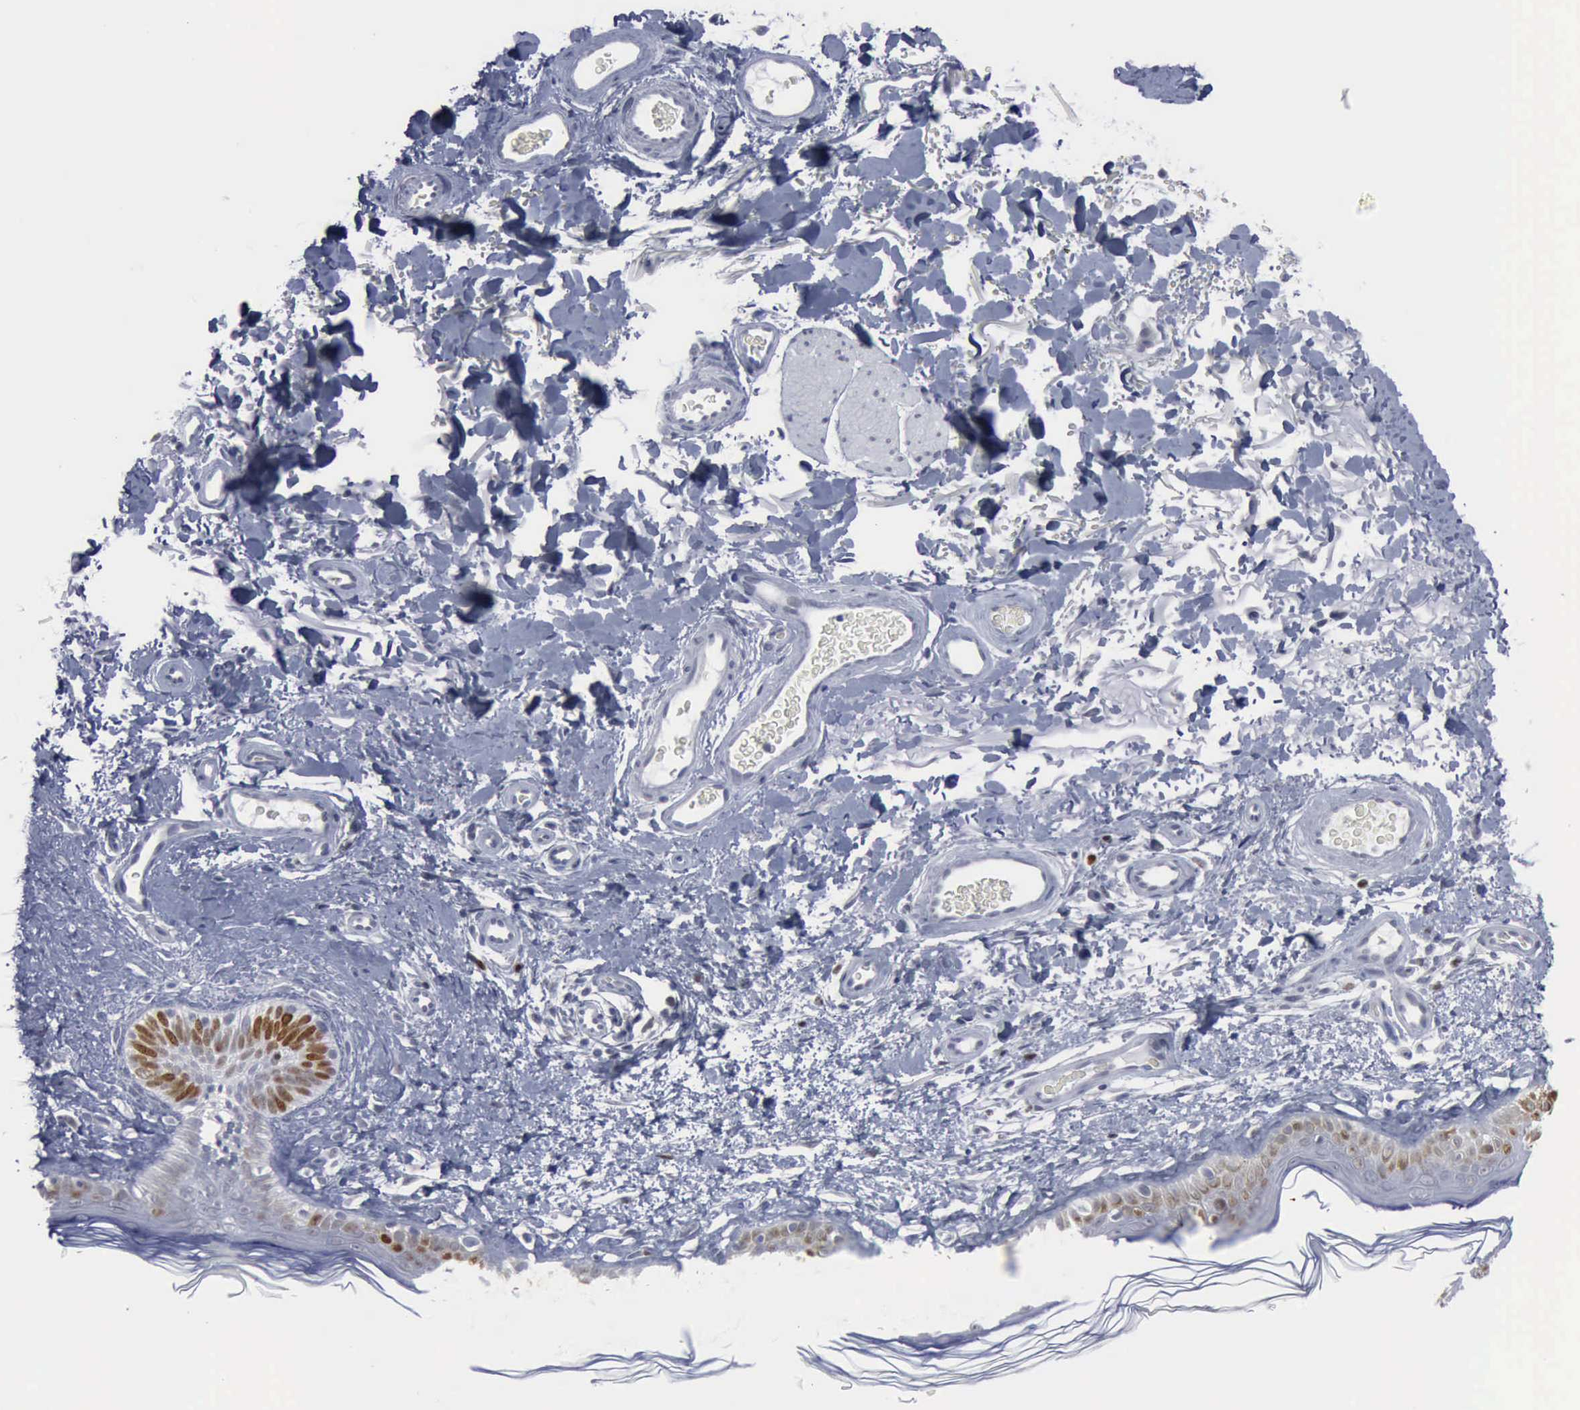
{"staining": {"intensity": "negative", "quantity": "none", "location": "none"}, "tissue": "skin", "cell_type": "Fibroblasts", "image_type": "normal", "snomed": [{"axis": "morphology", "description": "Normal tissue, NOS"}, {"axis": "topography", "description": "Skin"}], "caption": "This image is of unremarkable skin stained with IHC to label a protein in brown with the nuclei are counter-stained blue. There is no expression in fibroblasts. (DAB immunohistochemistry, high magnification).", "gene": "MCM5", "patient": {"sex": "male", "age": 63}}